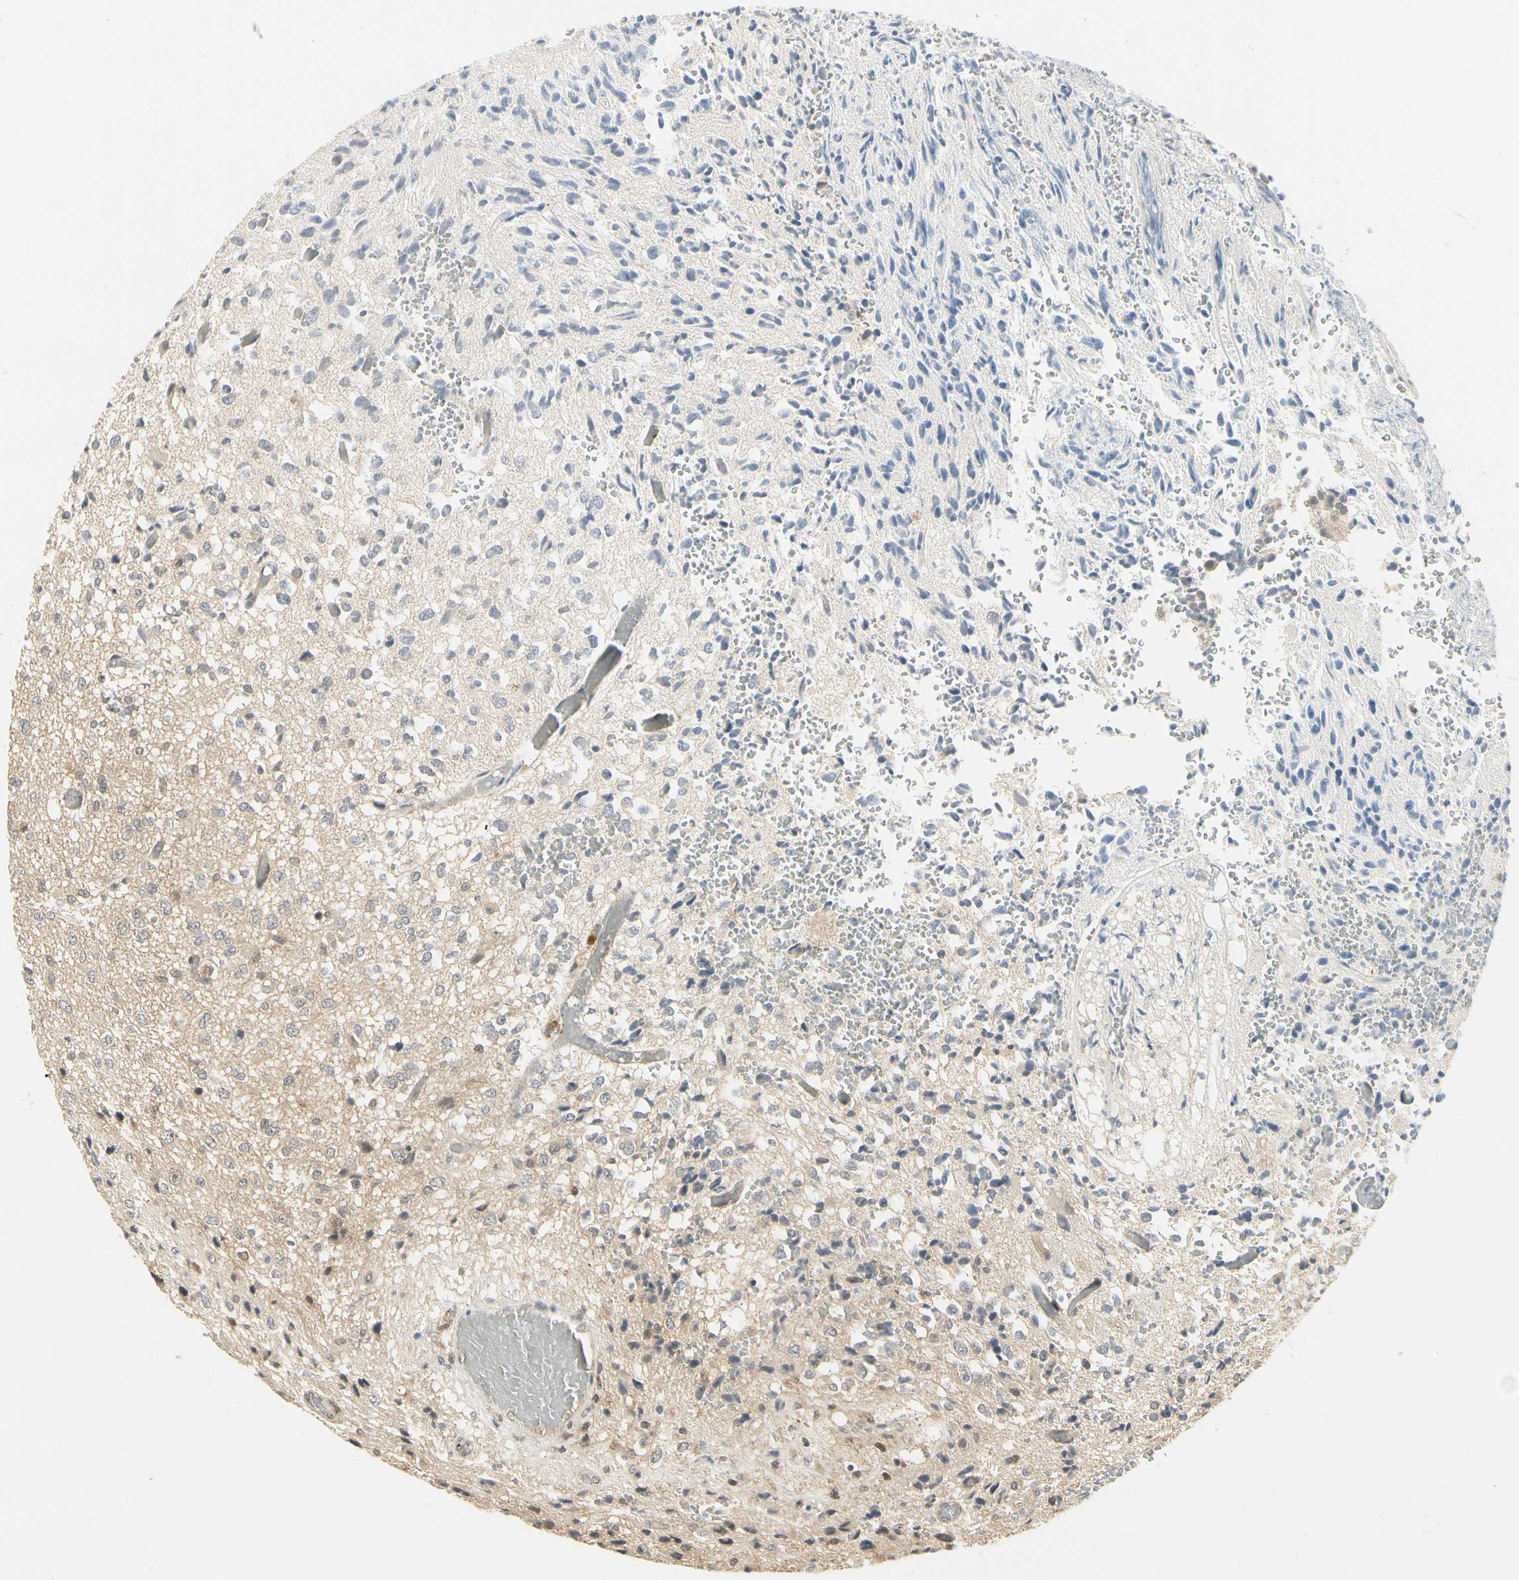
{"staining": {"intensity": "negative", "quantity": "none", "location": "none"}, "tissue": "glioma", "cell_type": "Tumor cells", "image_type": "cancer", "snomed": [{"axis": "morphology", "description": "Glioma, malignant, High grade"}, {"axis": "topography", "description": "pancreas cauda"}], "caption": "Image shows no protein expression in tumor cells of glioma tissue.", "gene": "UBE2Z", "patient": {"sex": "male", "age": 60}}